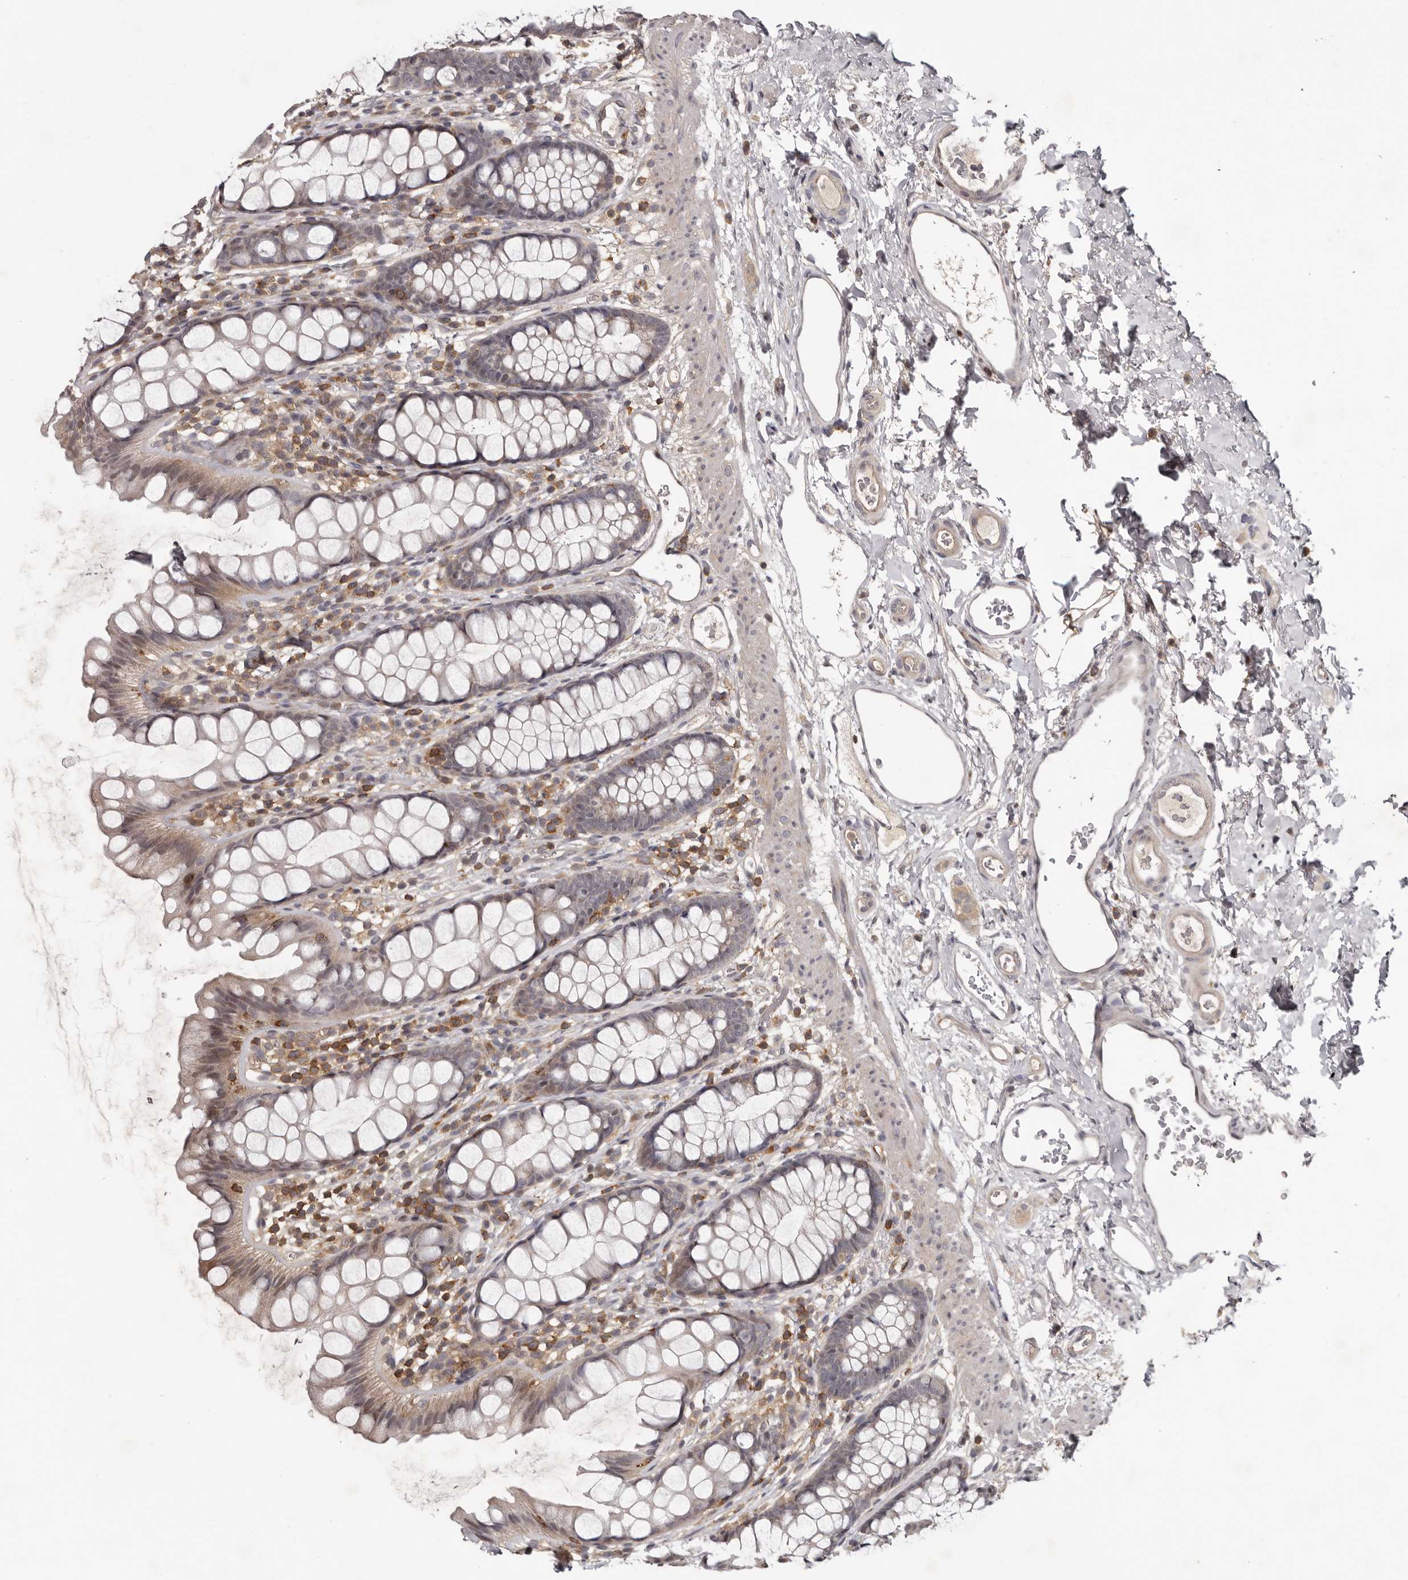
{"staining": {"intensity": "weak", "quantity": "<25%", "location": "cytoplasmic/membranous"}, "tissue": "rectum", "cell_type": "Glandular cells", "image_type": "normal", "snomed": [{"axis": "morphology", "description": "Normal tissue, NOS"}, {"axis": "topography", "description": "Rectum"}], "caption": "The IHC photomicrograph has no significant positivity in glandular cells of rectum.", "gene": "ANKRD44", "patient": {"sex": "female", "age": 65}}